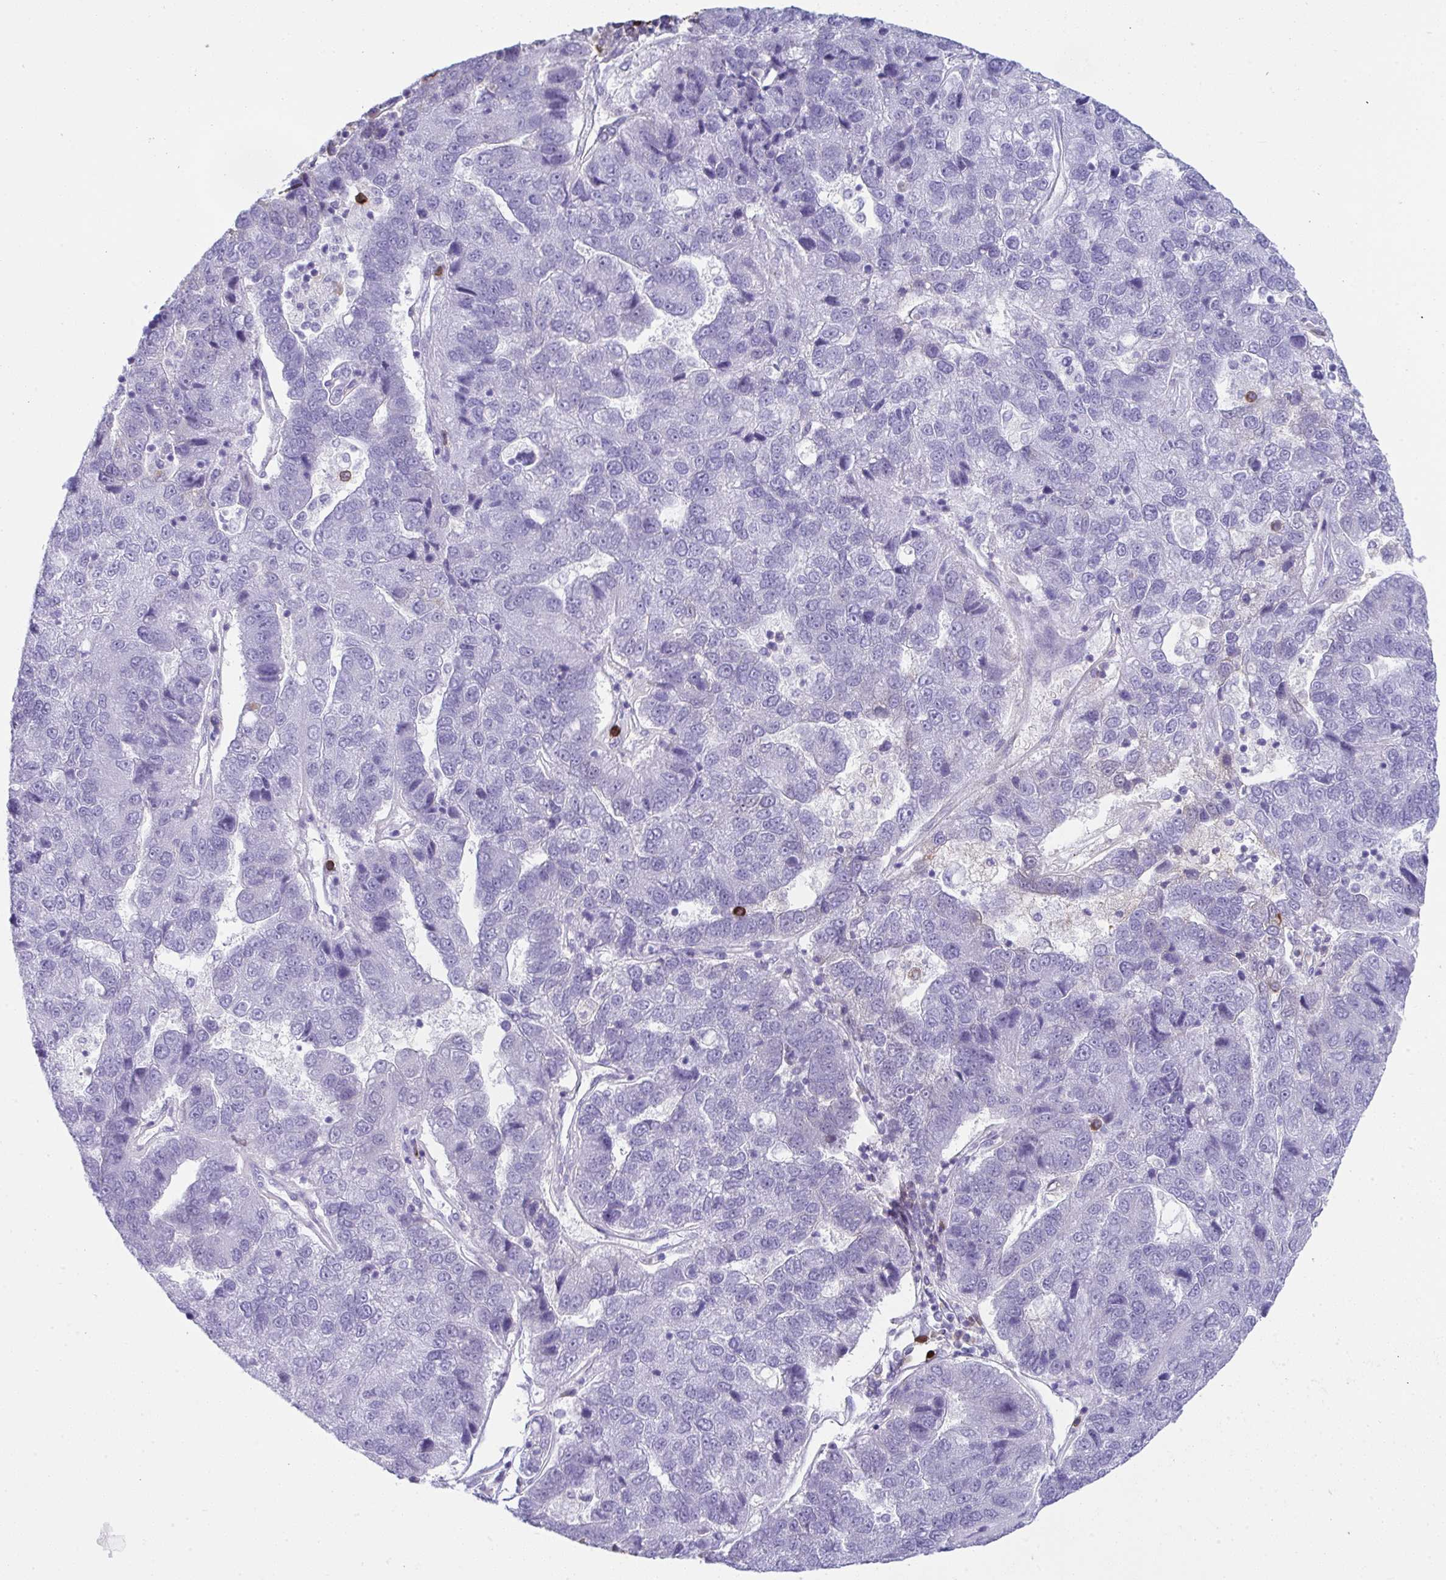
{"staining": {"intensity": "negative", "quantity": "none", "location": "none"}, "tissue": "pancreatic cancer", "cell_type": "Tumor cells", "image_type": "cancer", "snomed": [{"axis": "morphology", "description": "Adenocarcinoma, NOS"}, {"axis": "topography", "description": "Pancreas"}], "caption": "There is no significant positivity in tumor cells of adenocarcinoma (pancreatic). (Stains: DAB IHC with hematoxylin counter stain, Microscopy: brightfield microscopy at high magnification).", "gene": "JCHAIN", "patient": {"sex": "female", "age": 61}}